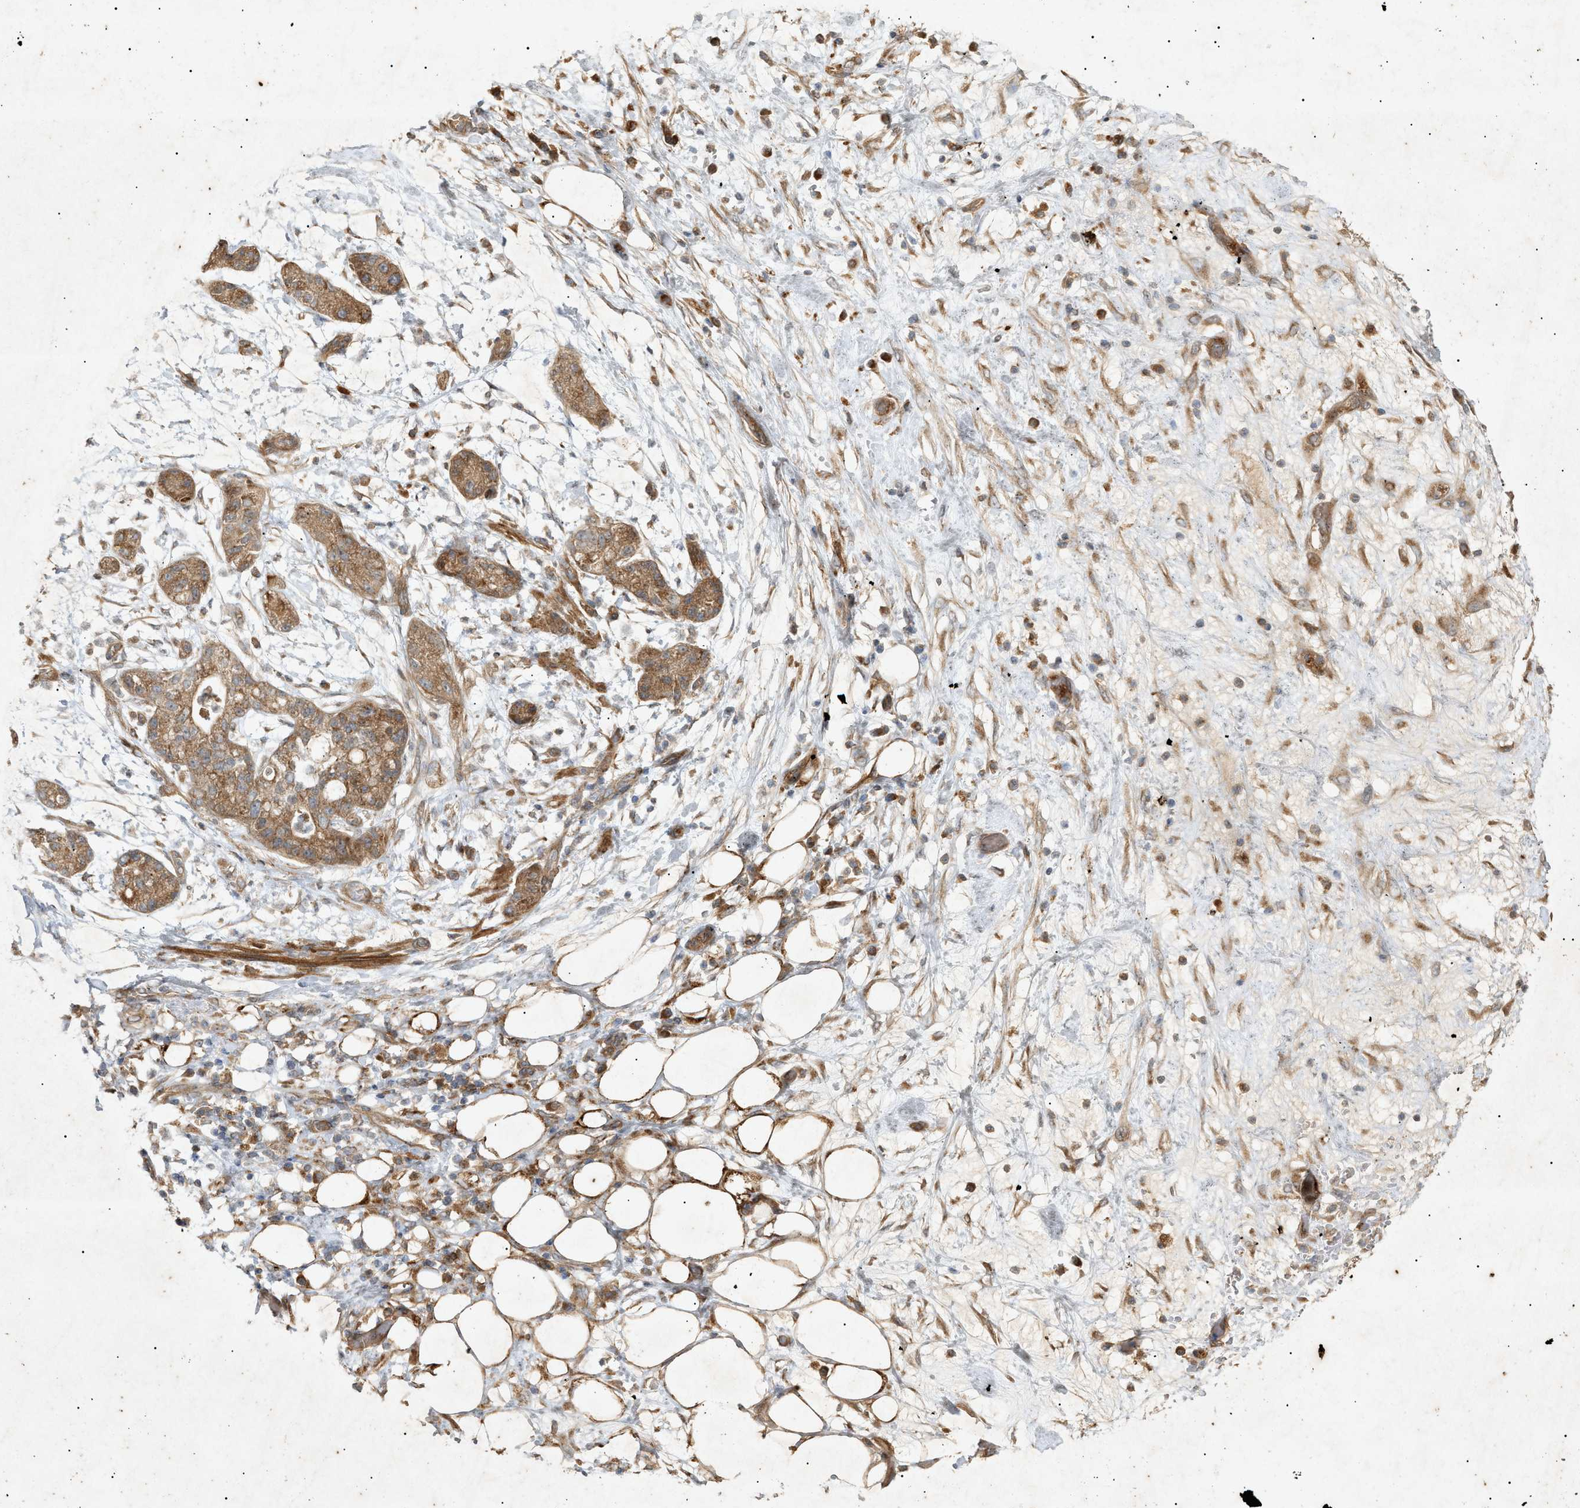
{"staining": {"intensity": "moderate", "quantity": ">75%", "location": "cytoplasmic/membranous"}, "tissue": "pancreatic cancer", "cell_type": "Tumor cells", "image_type": "cancer", "snomed": [{"axis": "morphology", "description": "Adenocarcinoma, NOS"}, {"axis": "topography", "description": "Pancreas"}], "caption": "An immunohistochemistry (IHC) micrograph of tumor tissue is shown. Protein staining in brown highlights moderate cytoplasmic/membranous positivity in pancreatic cancer within tumor cells. (DAB (3,3'-diaminobenzidine) IHC, brown staining for protein, blue staining for nuclei).", "gene": "MTCH1", "patient": {"sex": "female", "age": 78}}